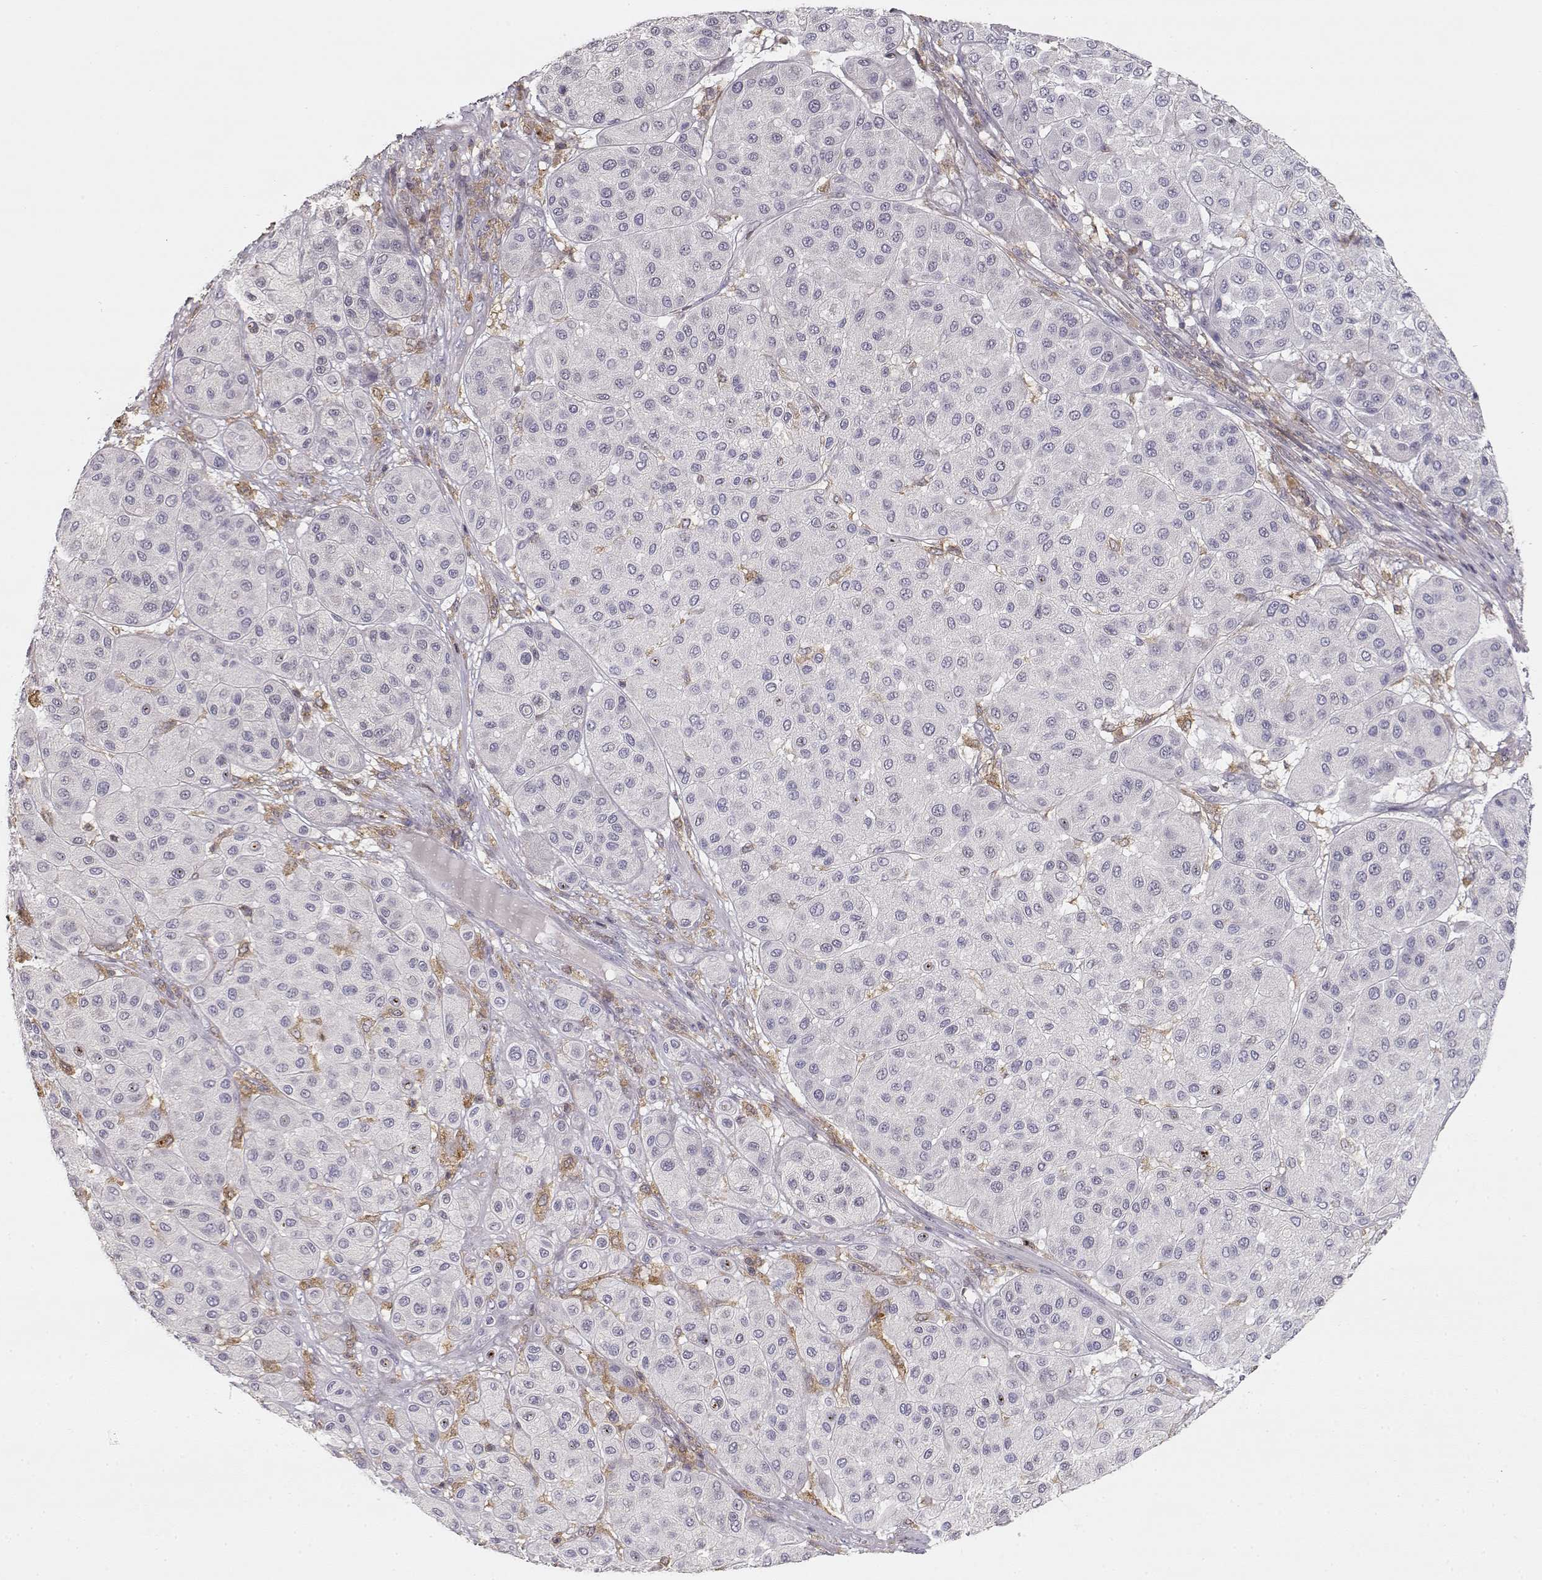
{"staining": {"intensity": "negative", "quantity": "none", "location": "none"}, "tissue": "melanoma", "cell_type": "Tumor cells", "image_type": "cancer", "snomed": [{"axis": "morphology", "description": "Malignant melanoma, Metastatic site"}, {"axis": "topography", "description": "Smooth muscle"}], "caption": "This histopathology image is of malignant melanoma (metastatic site) stained with immunohistochemistry (IHC) to label a protein in brown with the nuclei are counter-stained blue. There is no positivity in tumor cells.", "gene": "VAV1", "patient": {"sex": "male", "age": 41}}